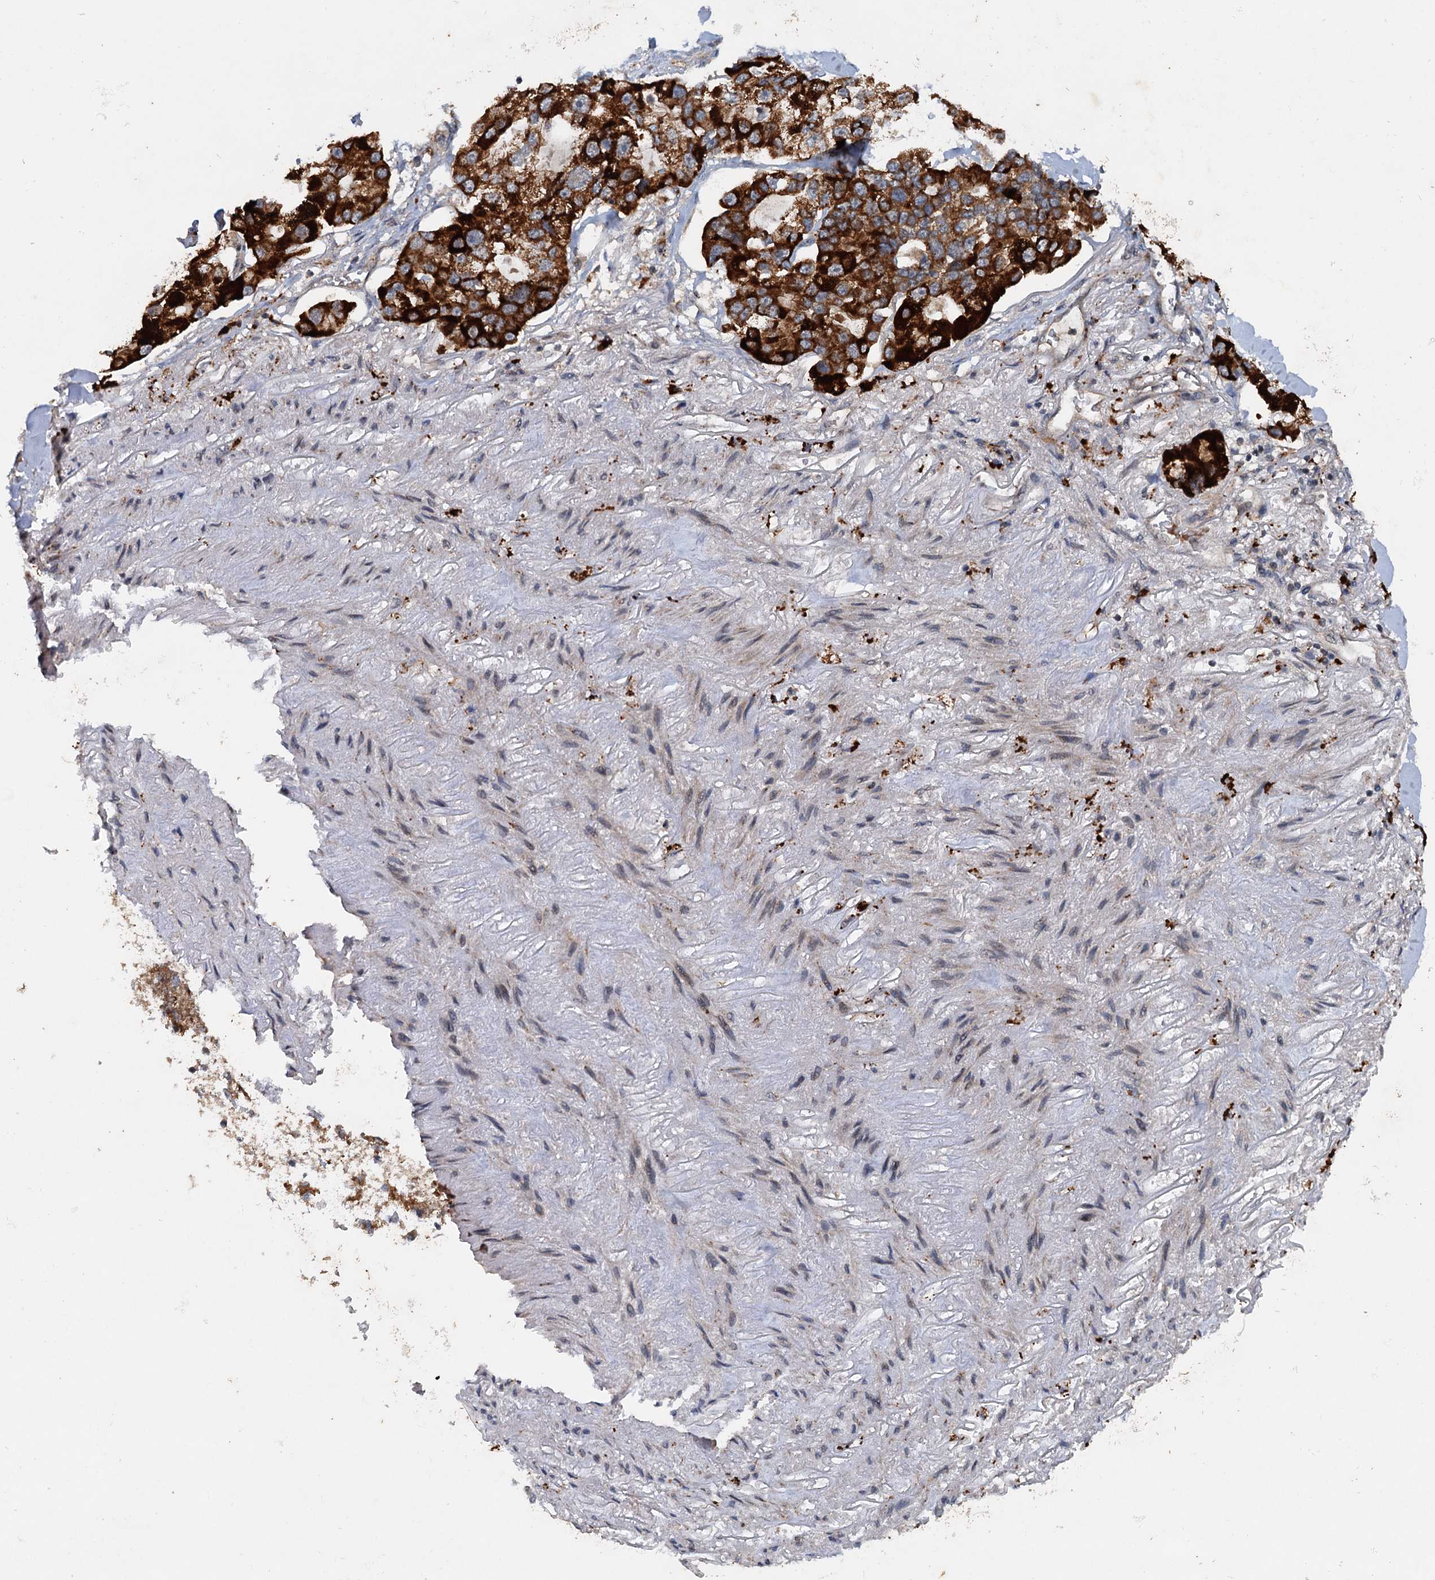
{"staining": {"intensity": "strong", "quantity": ">75%", "location": "cytoplasmic/membranous"}, "tissue": "lung cancer", "cell_type": "Tumor cells", "image_type": "cancer", "snomed": [{"axis": "morphology", "description": "Adenocarcinoma, NOS"}, {"axis": "topography", "description": "Lung"}], "caption": "Protein staining displays strong cytoplasmic/membranous expression in approximately >75% of tumor cells in adenocarcinoma (lung).", "gene": "N4BP2L2", "patient": {"sex": "female", "age": 54}}